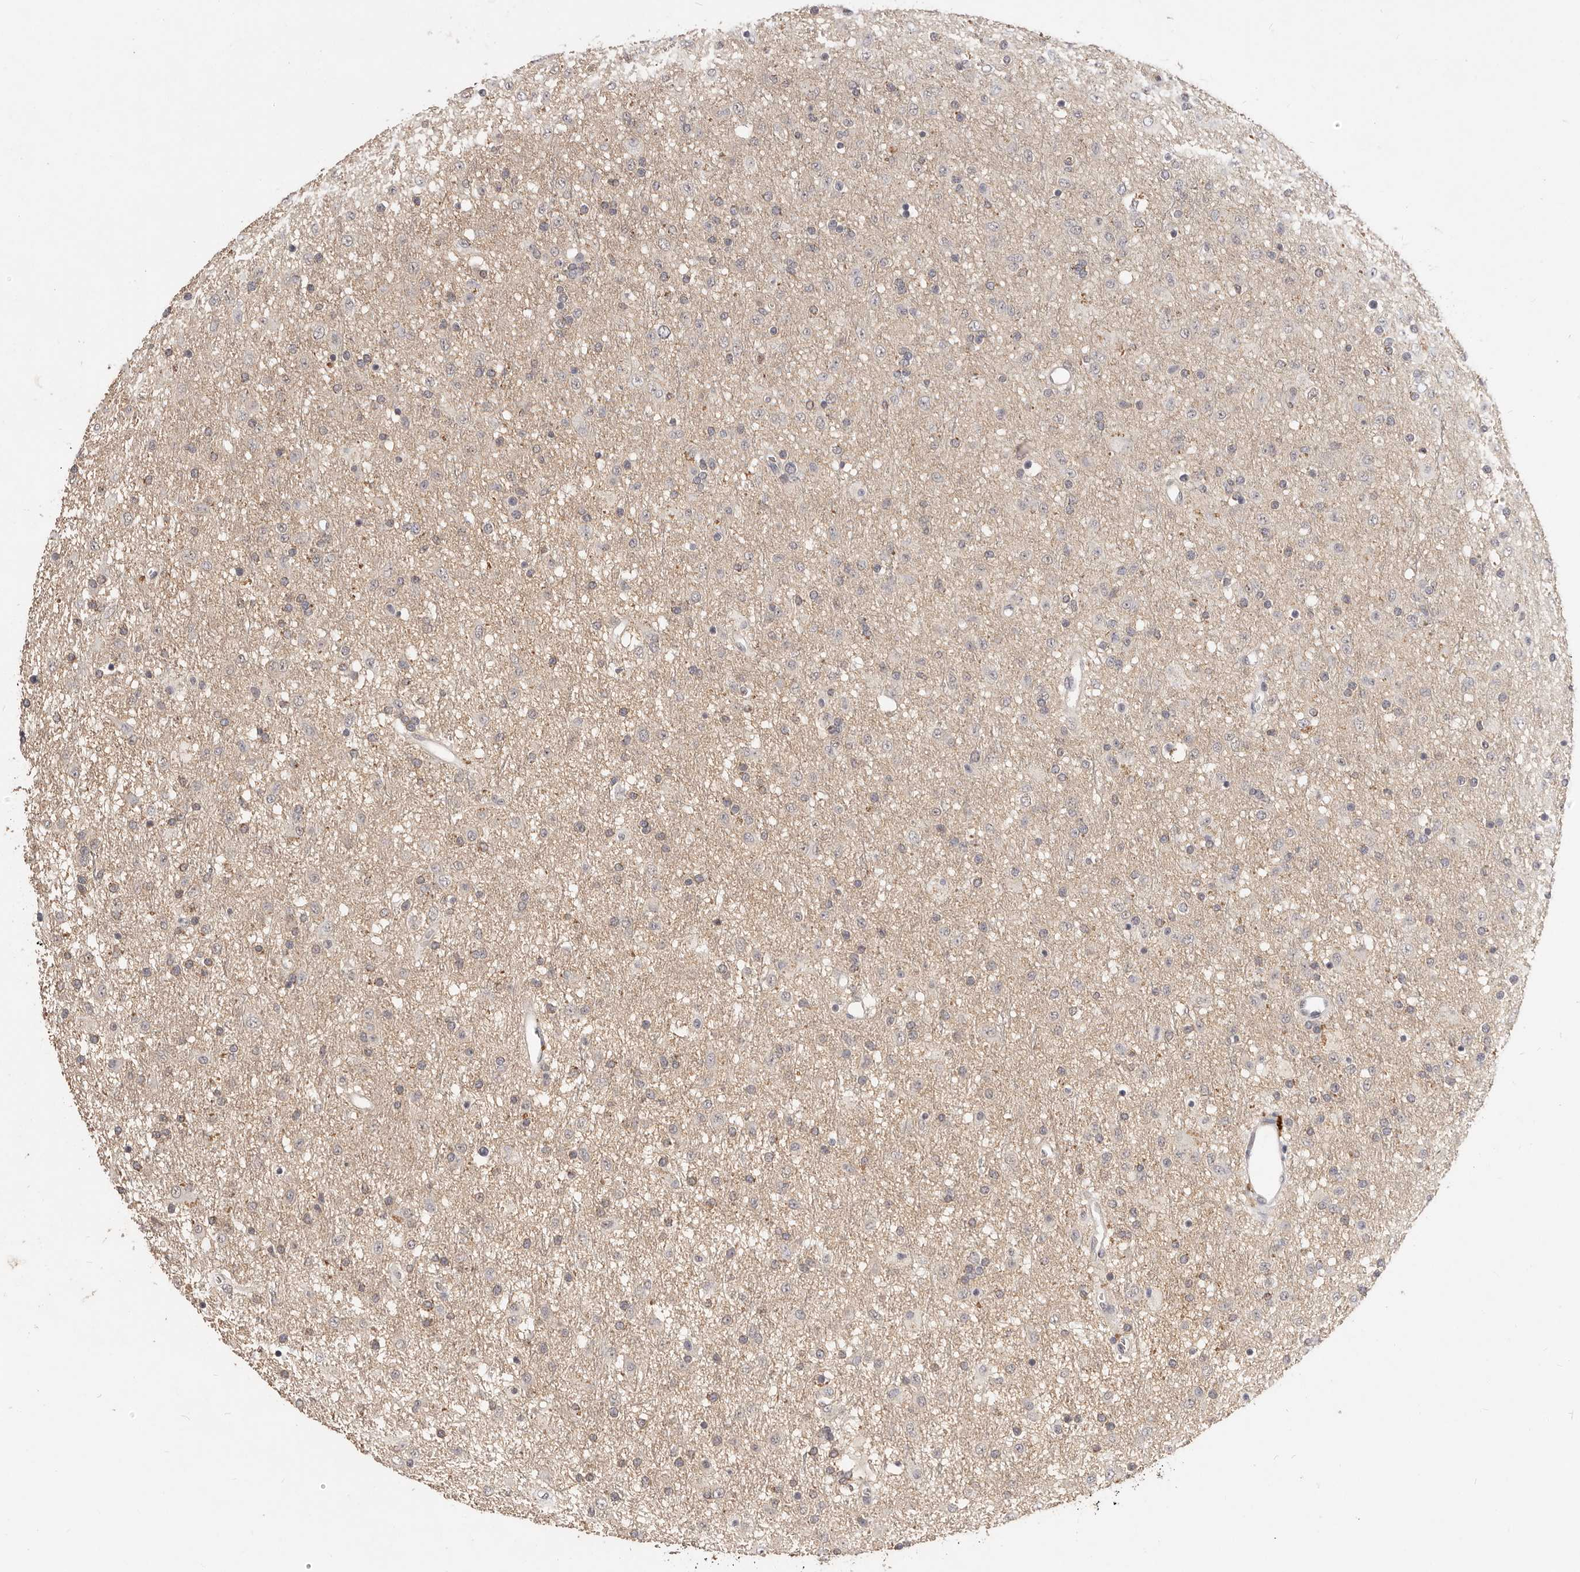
{"staining": {"intensity": "weak", "quantity": "25%-75%", "location": "cytoplasmic/membranous"}, "tissue": "glioma", "cell_type": "Tumor cells", "image_type": "cancer", "snomed": [{"axis": "morphology", "description": "Glioma, malignant, Low grade"}, {"axis": "topography", "description": "Brain"}], "caption": "Human malignant low-grade glioma stained for a protein (brown) demonstrates weak cytoplasmic/membranous positive staining in approximately 25%-75% of tumor cells.", "gene": "TSPAN13", "patient": {"sex": "male", "age": 65}}